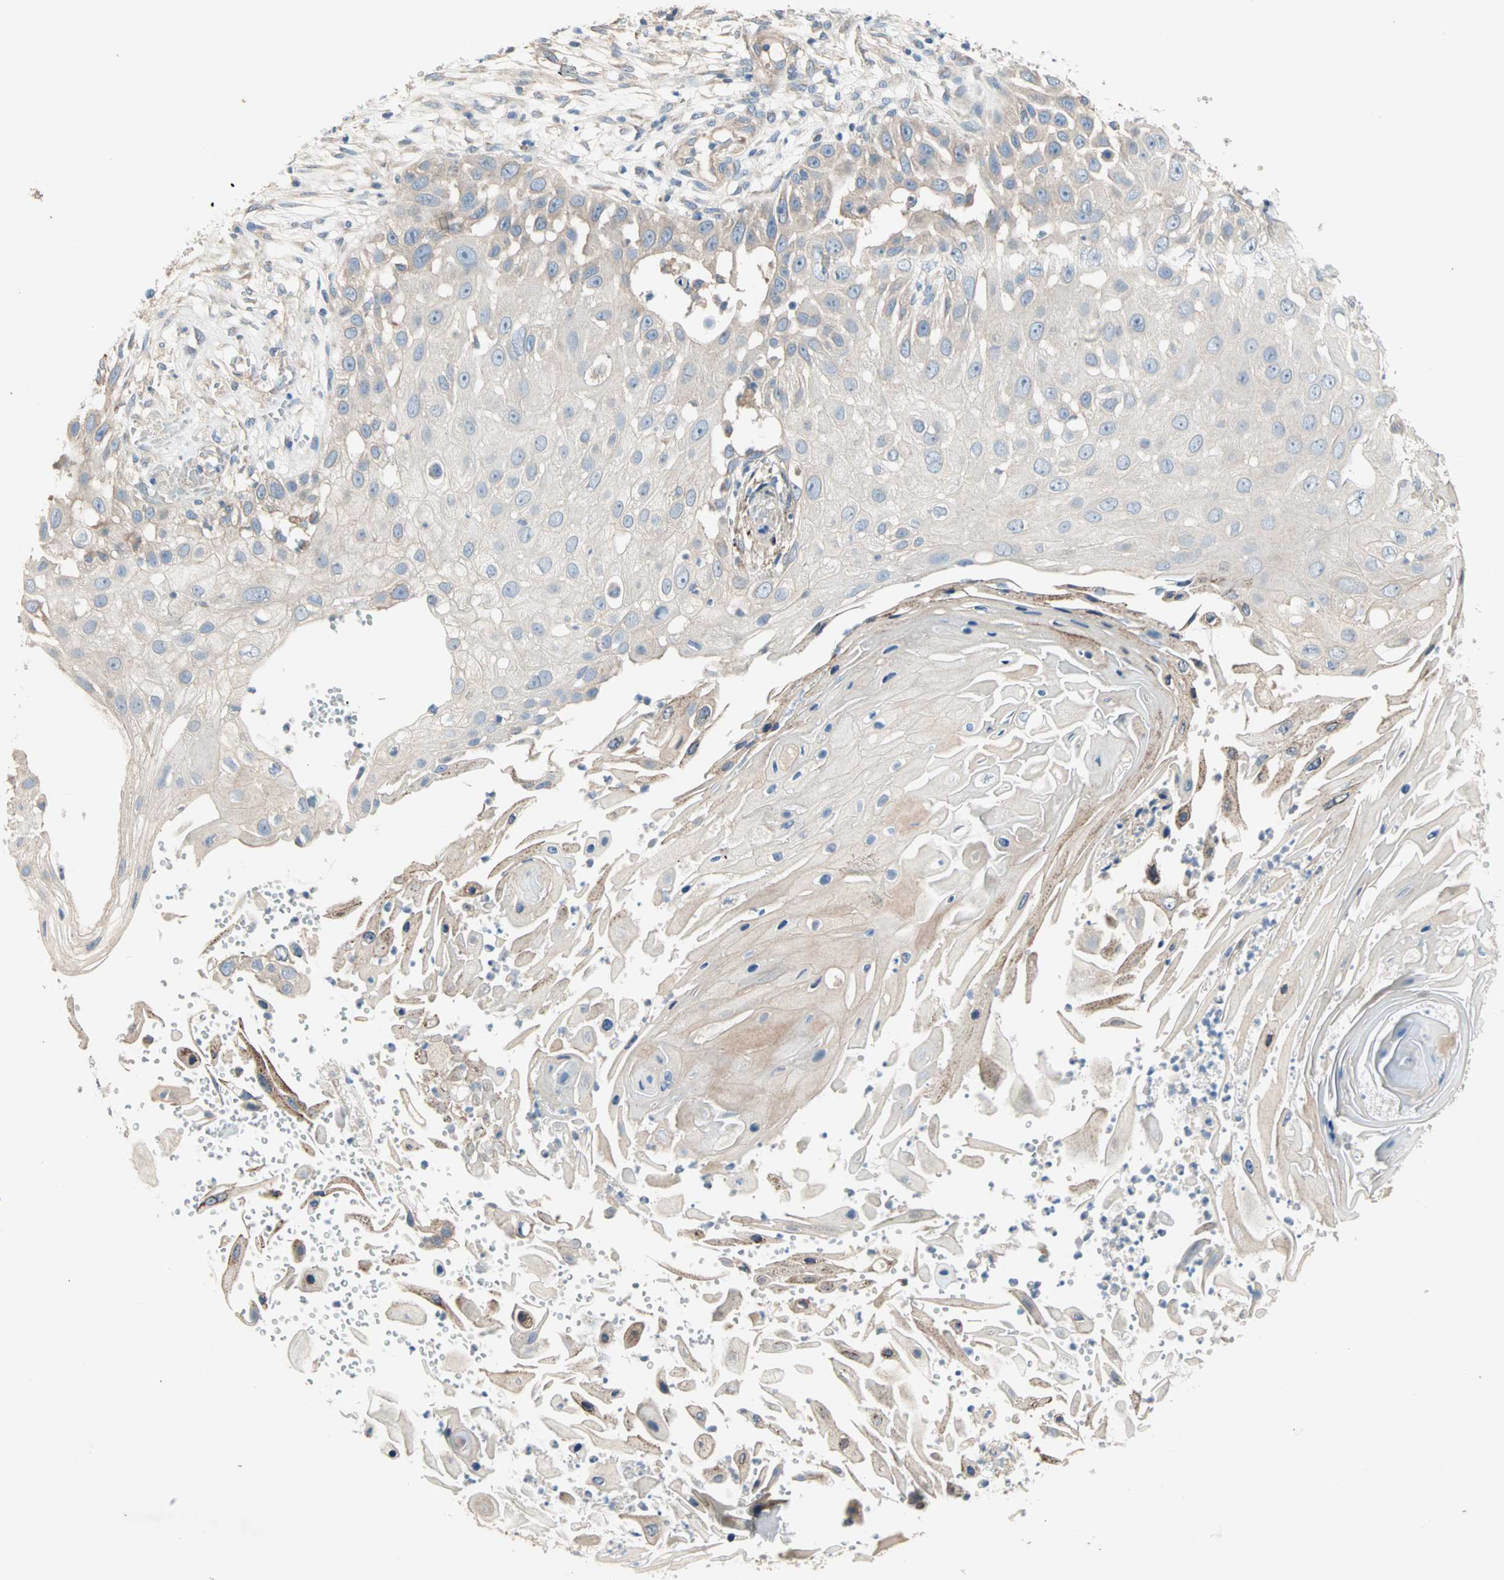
{"staining": {"intensity": "weak", "quantity": "<25%", "location": "cytoplasmic/membranous"}, "tissue": "skin cancer", "cell_type": "Tumor cells", "image_type": "cancer", "snomed": [{"axis": "morphology", "description": "Squamous cell carcinoma, NOS"}, {"axis": "topography", "description": "Skin"}], "caption": "Immunohistochemistry micrograph of skin cancer (squamous cell carcinoma) stained for a protein (brown), which demonstrates no positivity in tumor cells.", "gene": "PDE8A", "patient": {"sex": "female", "age": 44}}